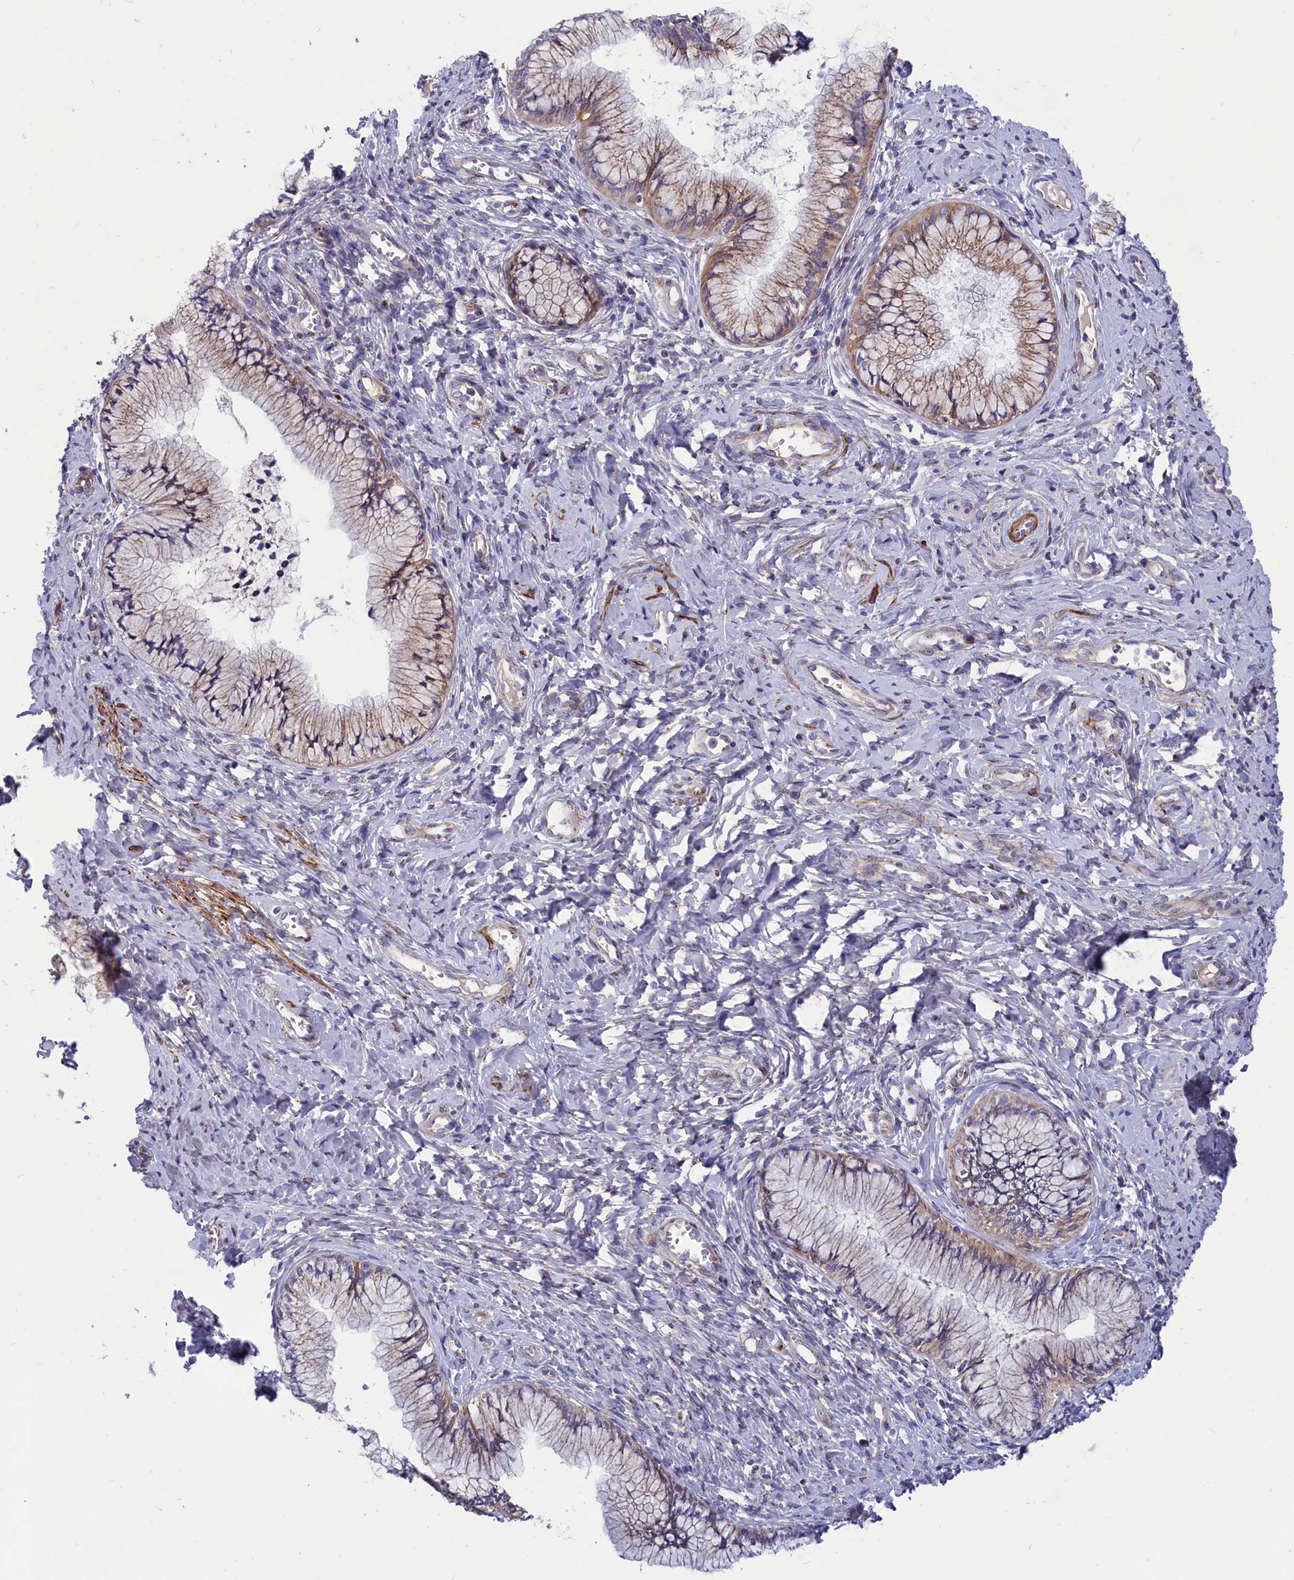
{"staining": {"intensity": "moderate", "quantity": "25%-75%", "location": "cytoplasmic/membranous"}, "tissue": "cervix", "cell_type": "Glandular cells", "image_type": "normal", "snomed": [{"axis": "morphology", "description": "Normal tissue, NOS"}, {"axis": "topography", "description": "Cervix"}], "caption": "Immunohistochemical staining of unremarkable human cervix exhibits medium levels of moderate cytoplasmic/membranous positivity in about 25%-75% of glandular cells. The protein is stained brown, and the nuclei are stained in blue (DAB (3,3'-diaminobenzidine) IHC with brightfield microscopy, high magnification).", "gene": "TUBGCP4", "patient": {"sex": "female", "age": 42}}